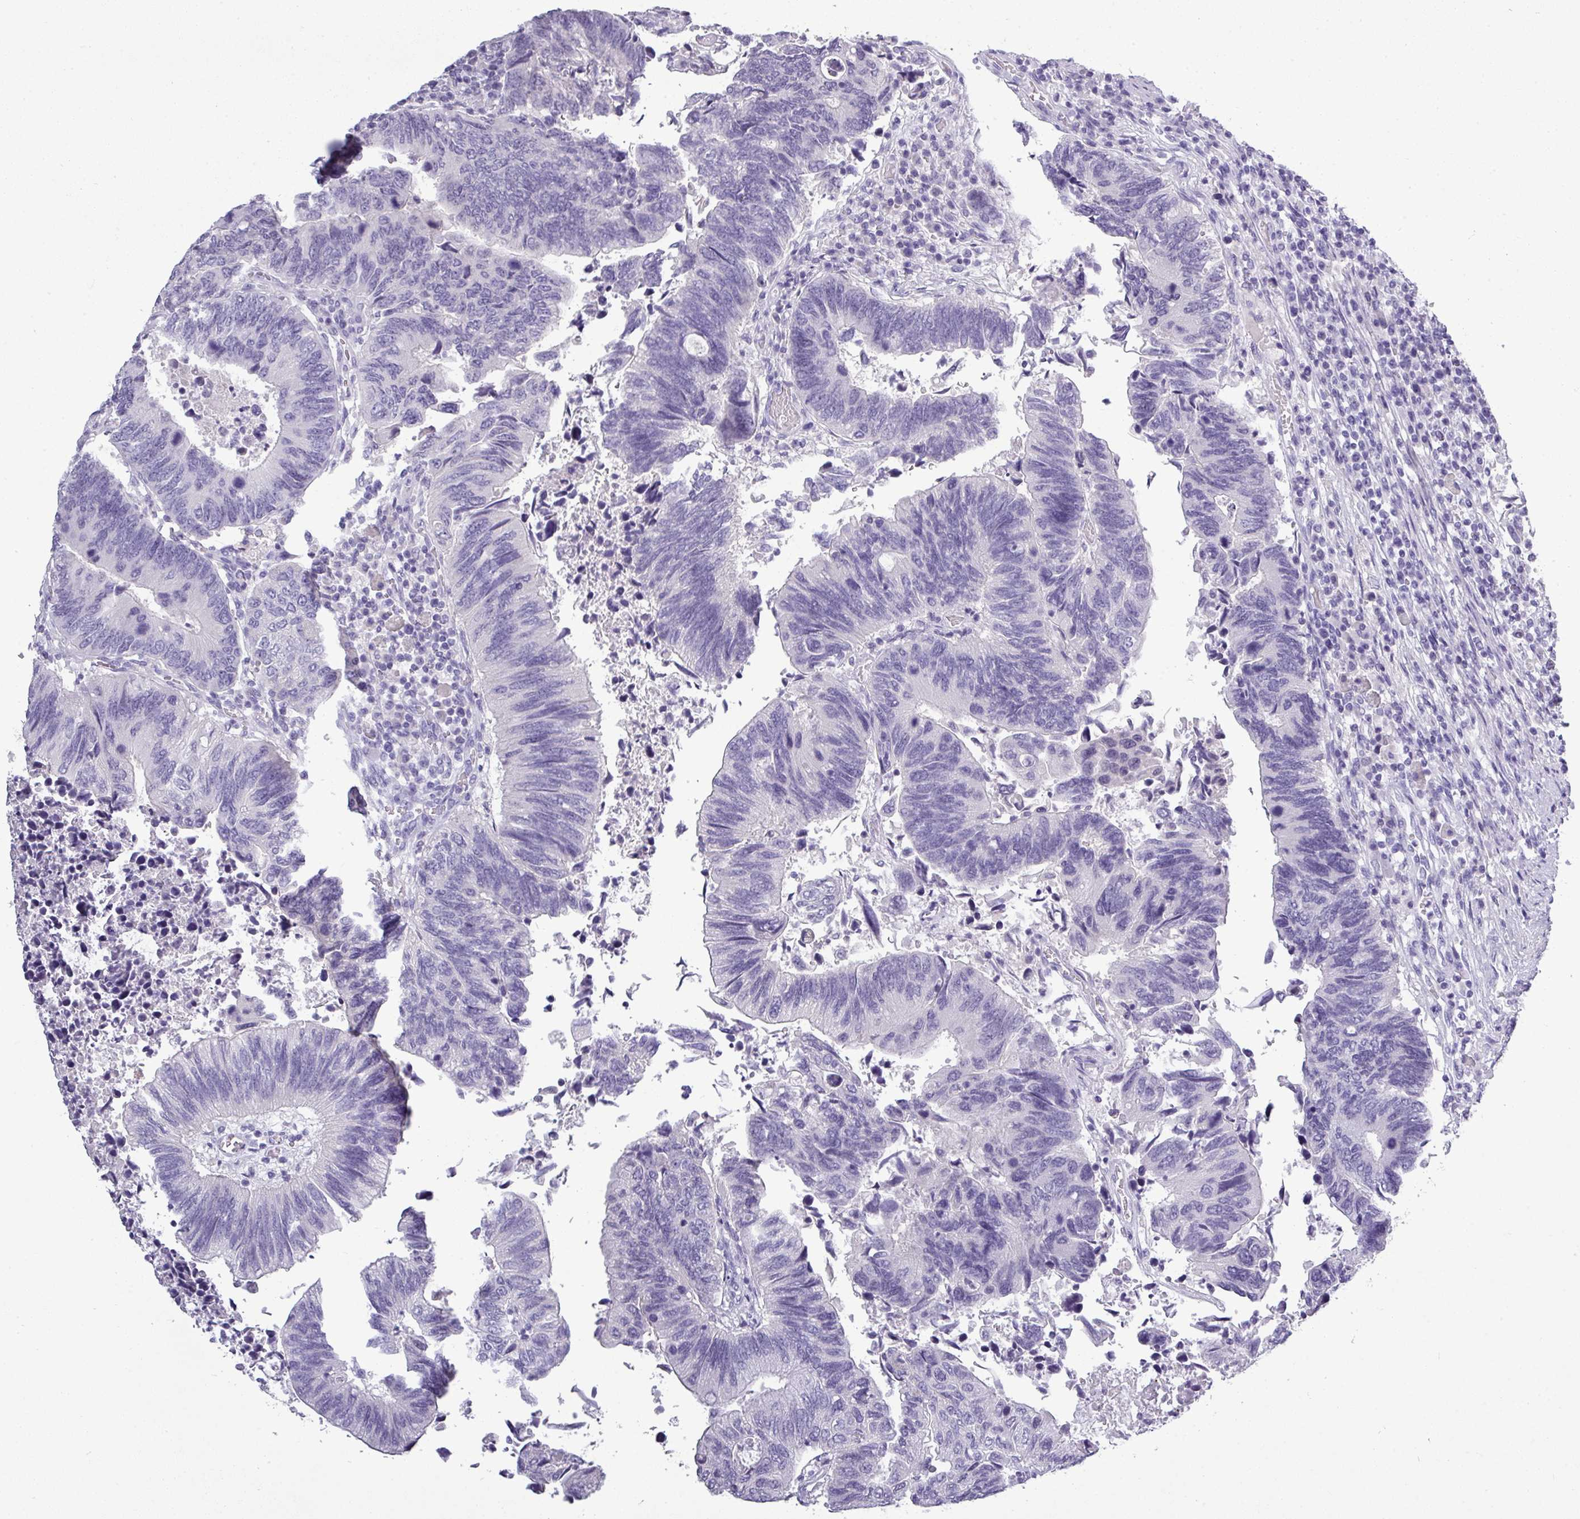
{"staining": {"intensity": "negative", "quantity": "none", "location": "none"}, "tissue": "colorectal cancer", "cell_type": "Tumor cells", "image_type": "cancer", "snomed": [{"axis": "morphology", "description": "Adenocarcinoma, NOS"}, {"axis": "topography", "description": "Colon"}], "caption": "Immunohistochemistry (IHC) of human colorectal cancer reveals no staining in tumor cells.", "gene": "TMEM91", "patient": {"sex": "male", "age": 87}}